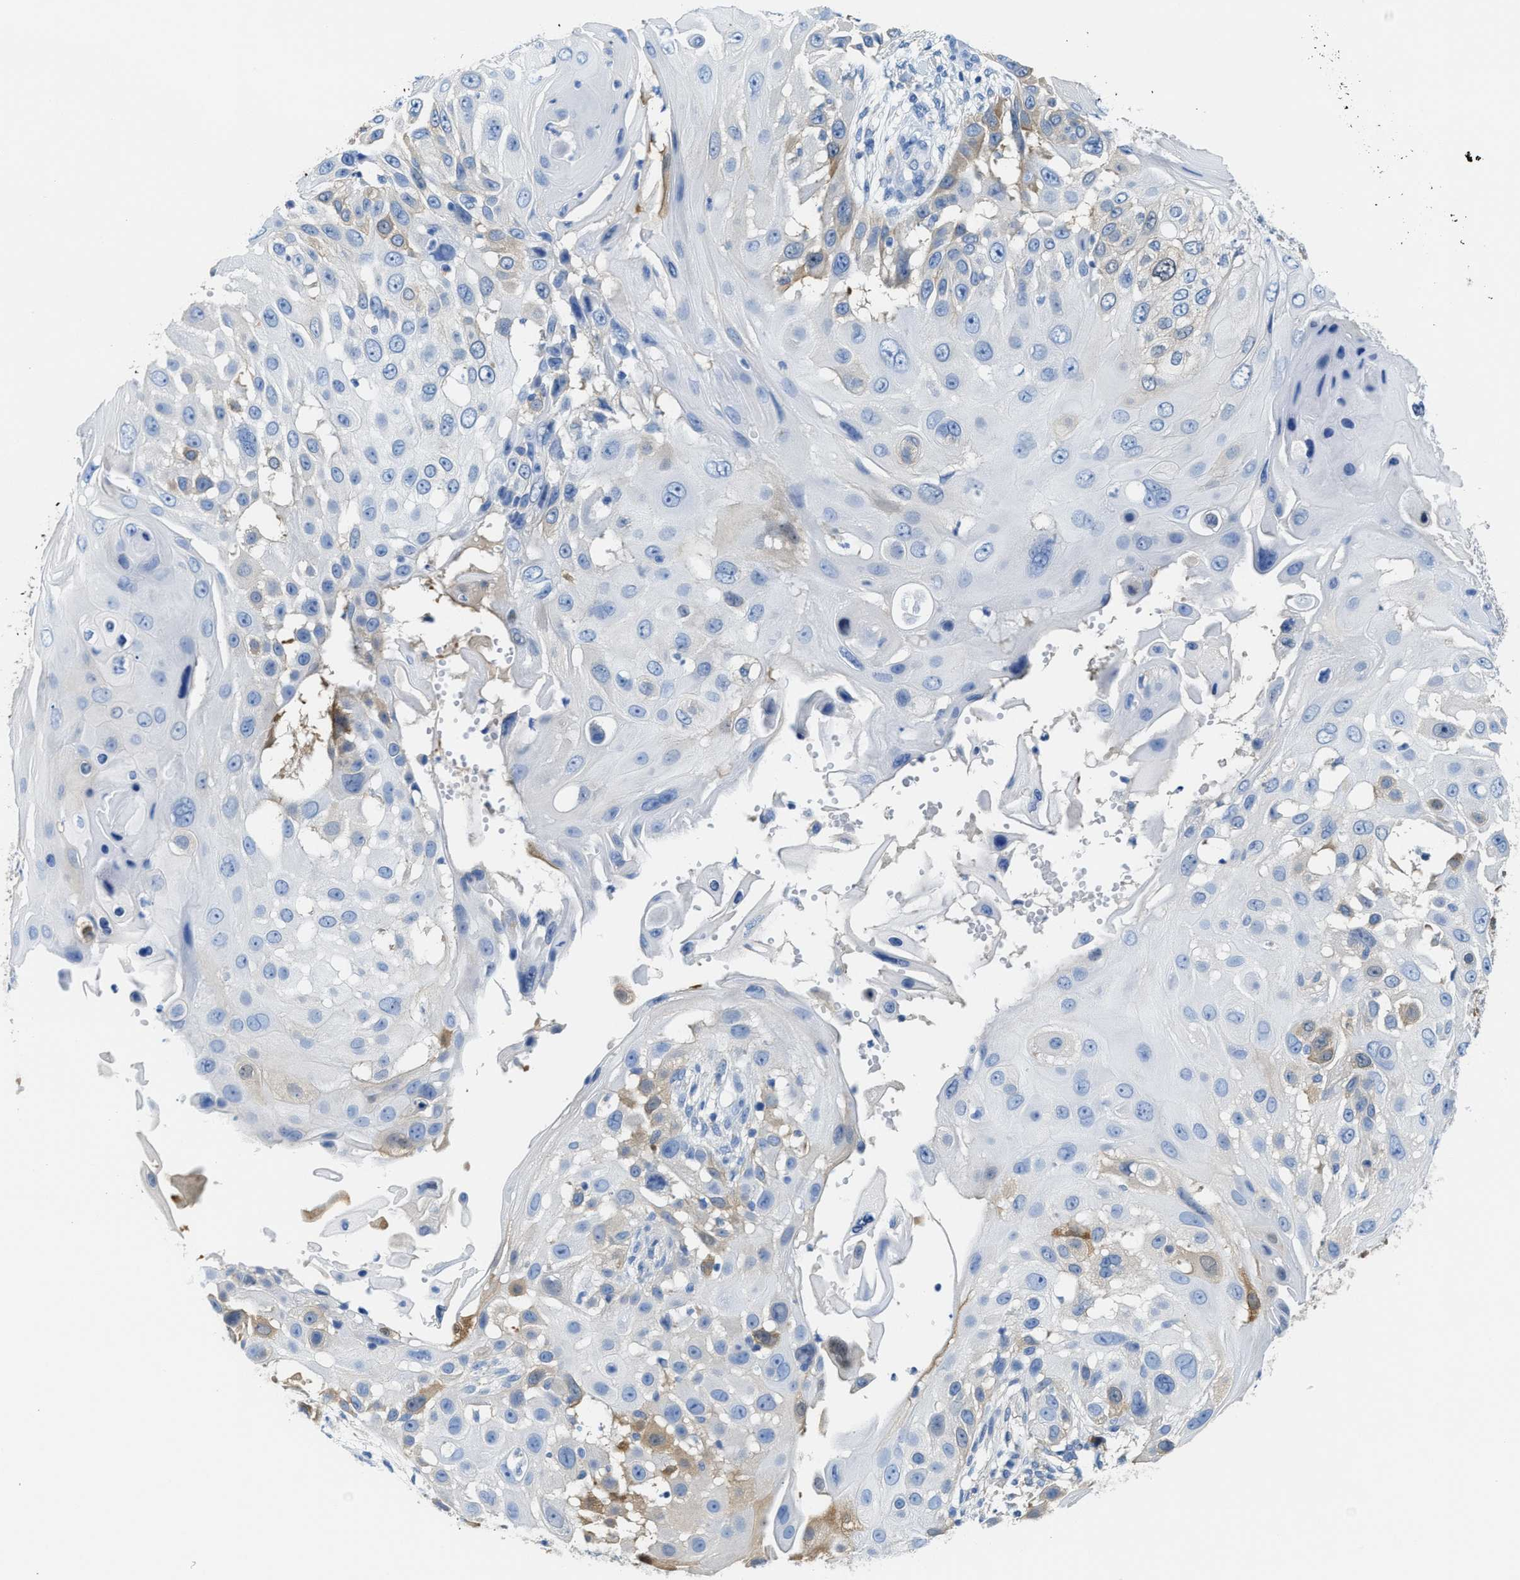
{"staining": {"intensity": "weak", "quantity": "<25%", "location": "cytoplasmic/membranous"}, "tissue": "skin cancer", "cell_type": "Tumor cells", "image_type": "cancer", "snomed": [{"axis": "morphology", "description": "Squamous cell carcinoma, NOS"}, {"axis": "topography", "description": "Skin"}], "caption": "This micrograph is of squamous cell carcinoma (skin) stained with IHC to label a protein in brown with the nuclei are counter-stained blue. There is no positivity in tumor cells.", "gene": "ASS1", "patient": {"sex": "female", "age": 44}}